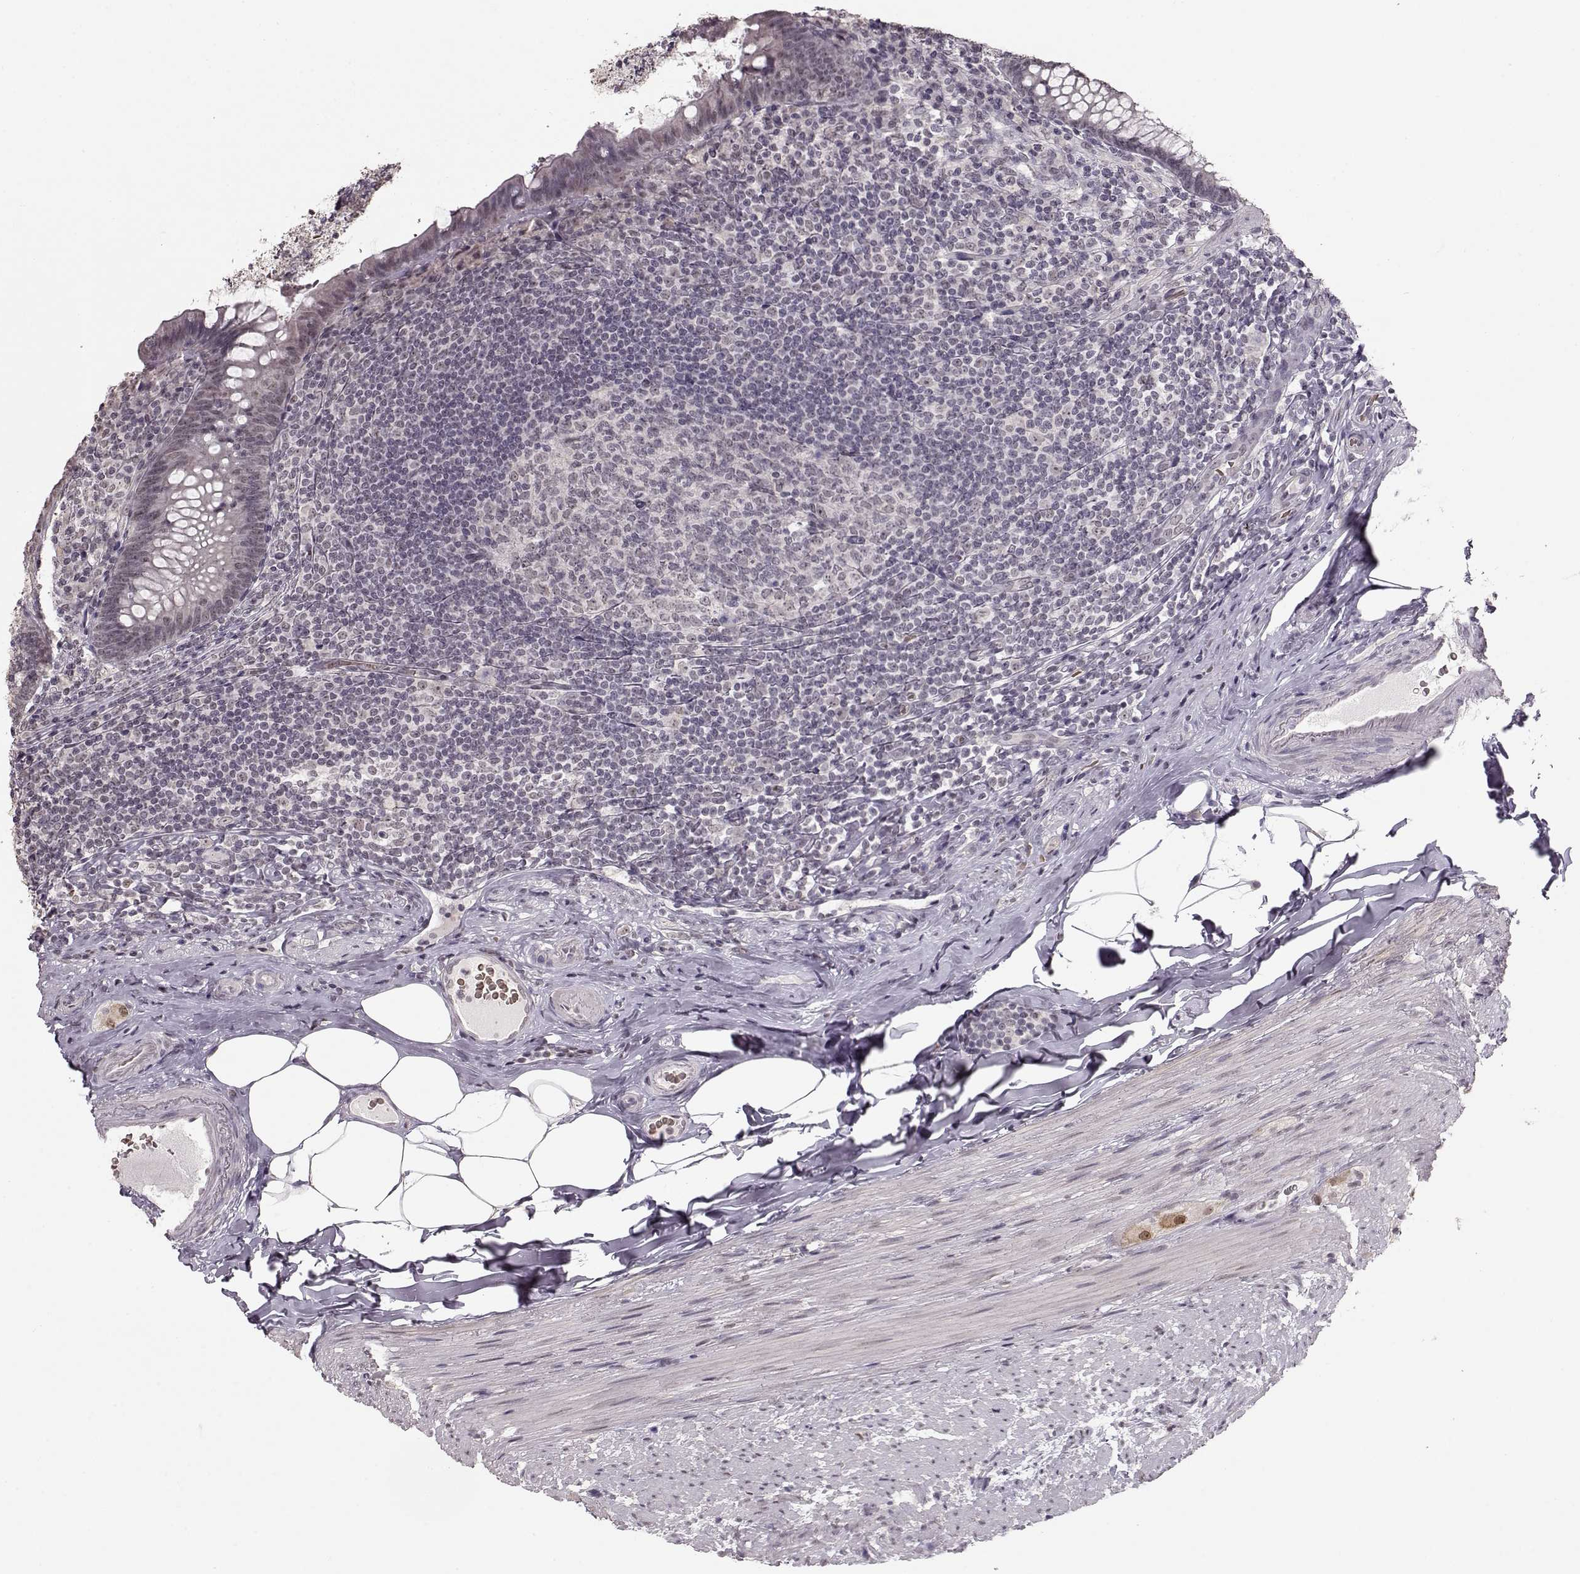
{"staining": {"intensity": "negative", "quantity": "none", "location": "none"}, "tissue": "appendix", "cell_type": "Glandular cells", "image_type": "normal", "snomed": [{"axis": "morphology", "description": "Normal tissue, NOS"}, {"axis": "topography", "description": "Appendix"}], "caption": "Immunohistochemical staining of unremarkable appendix displays no significant positivity in glandular cells.", "gene": "PCP4", "patient": {"sex": "male", "age": 47}}